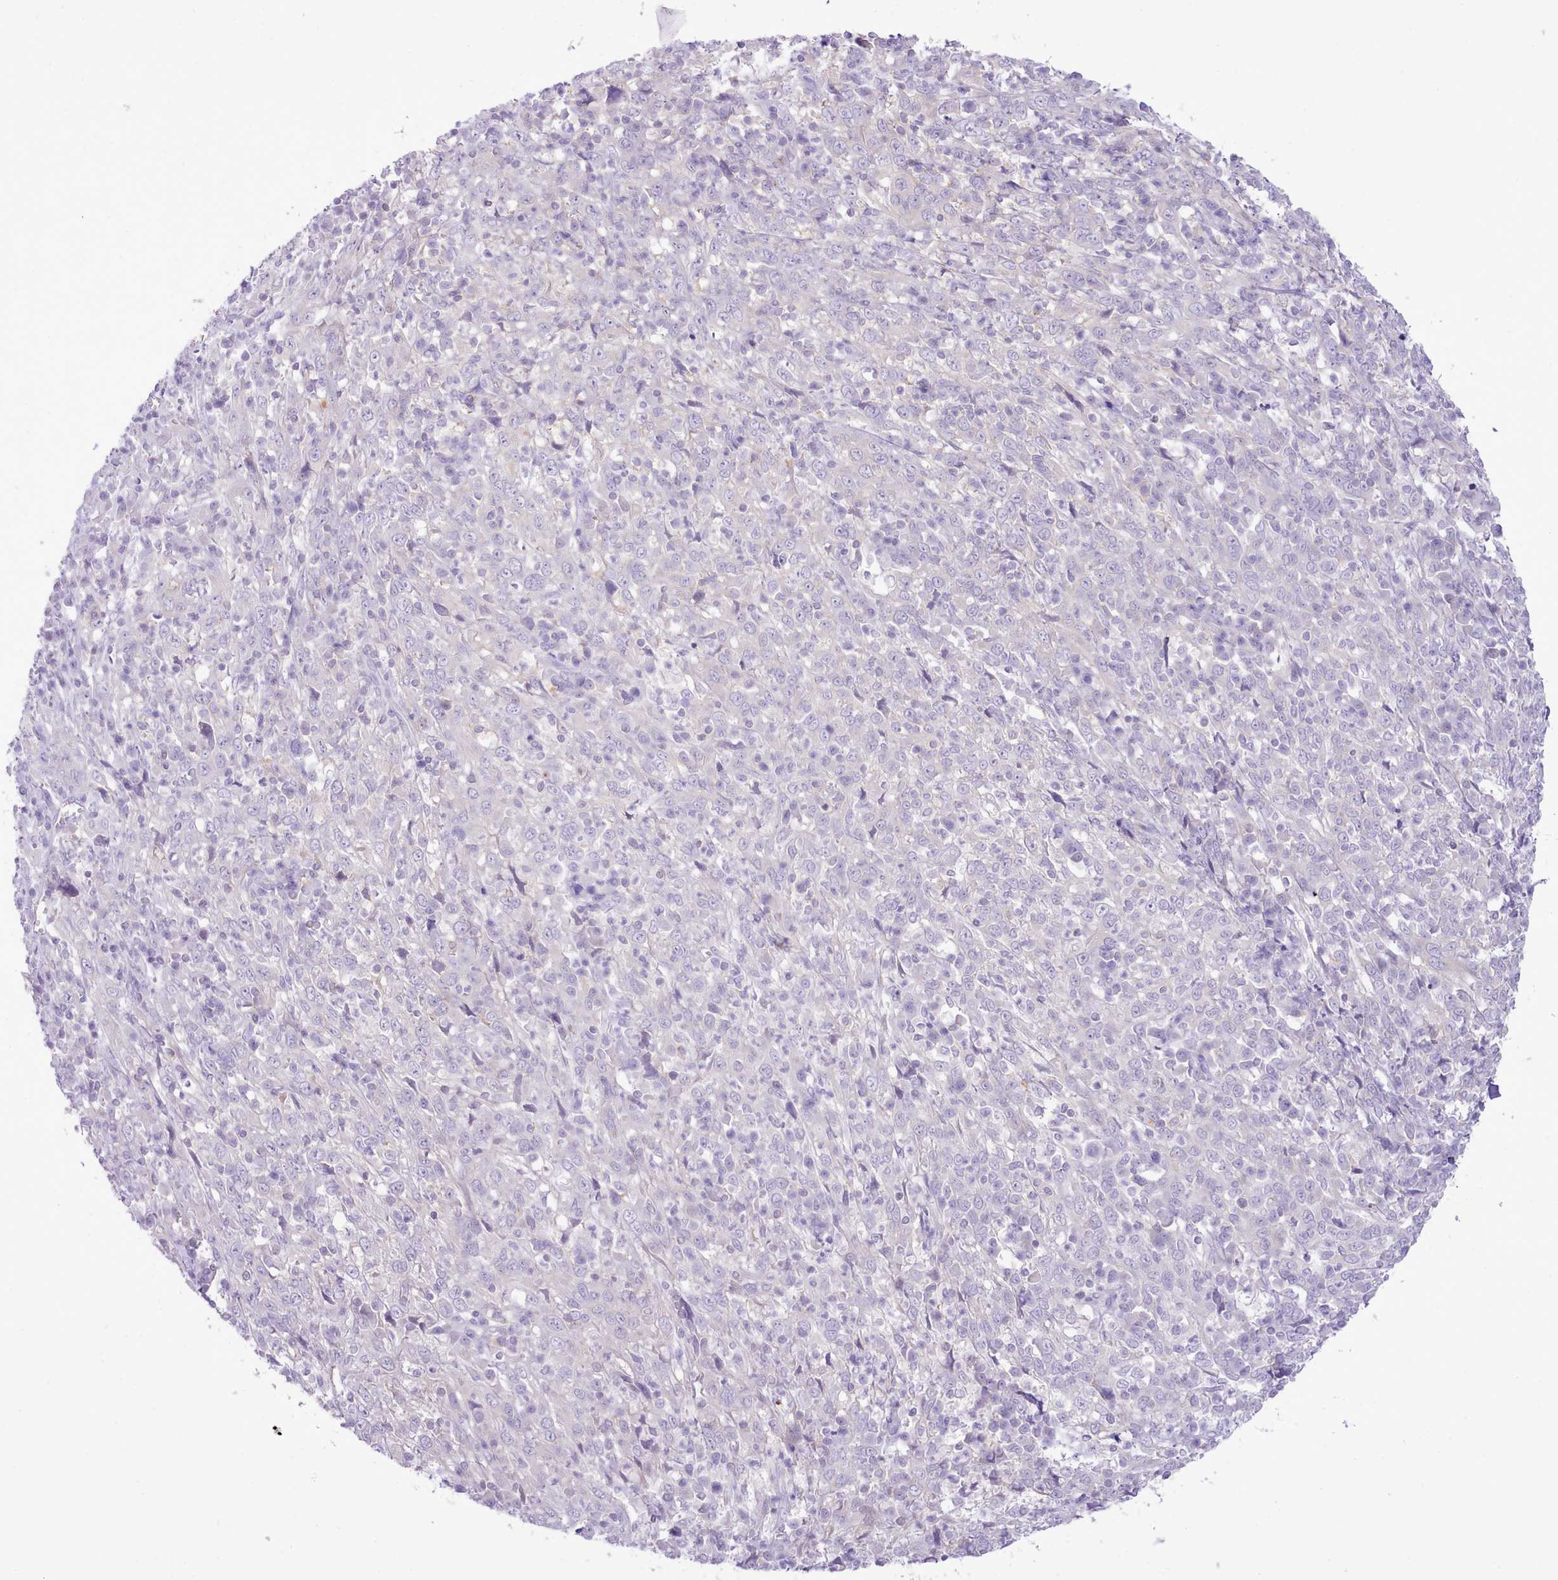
{"staining": {"intensity": "negative", "quantity": "none", "location": "none"}, "tissue": "cervical cancer", "cell_type": "Tumor cells", "image_type": "cancer", "snomed": [{"axis": "morphology", "description": "Squamous cell carcinoma, NOS"}, {"axis": "topography", "description": "Cervix"}], "caption": "Cervical cancer (squamous cell carcinoma) was stained to show a protein in brown. There is no significant positivity in tumor cells. Nuclei are stained in blue.", "gene": "MDFI", "patient": {"sex": "female", "age": 46}}